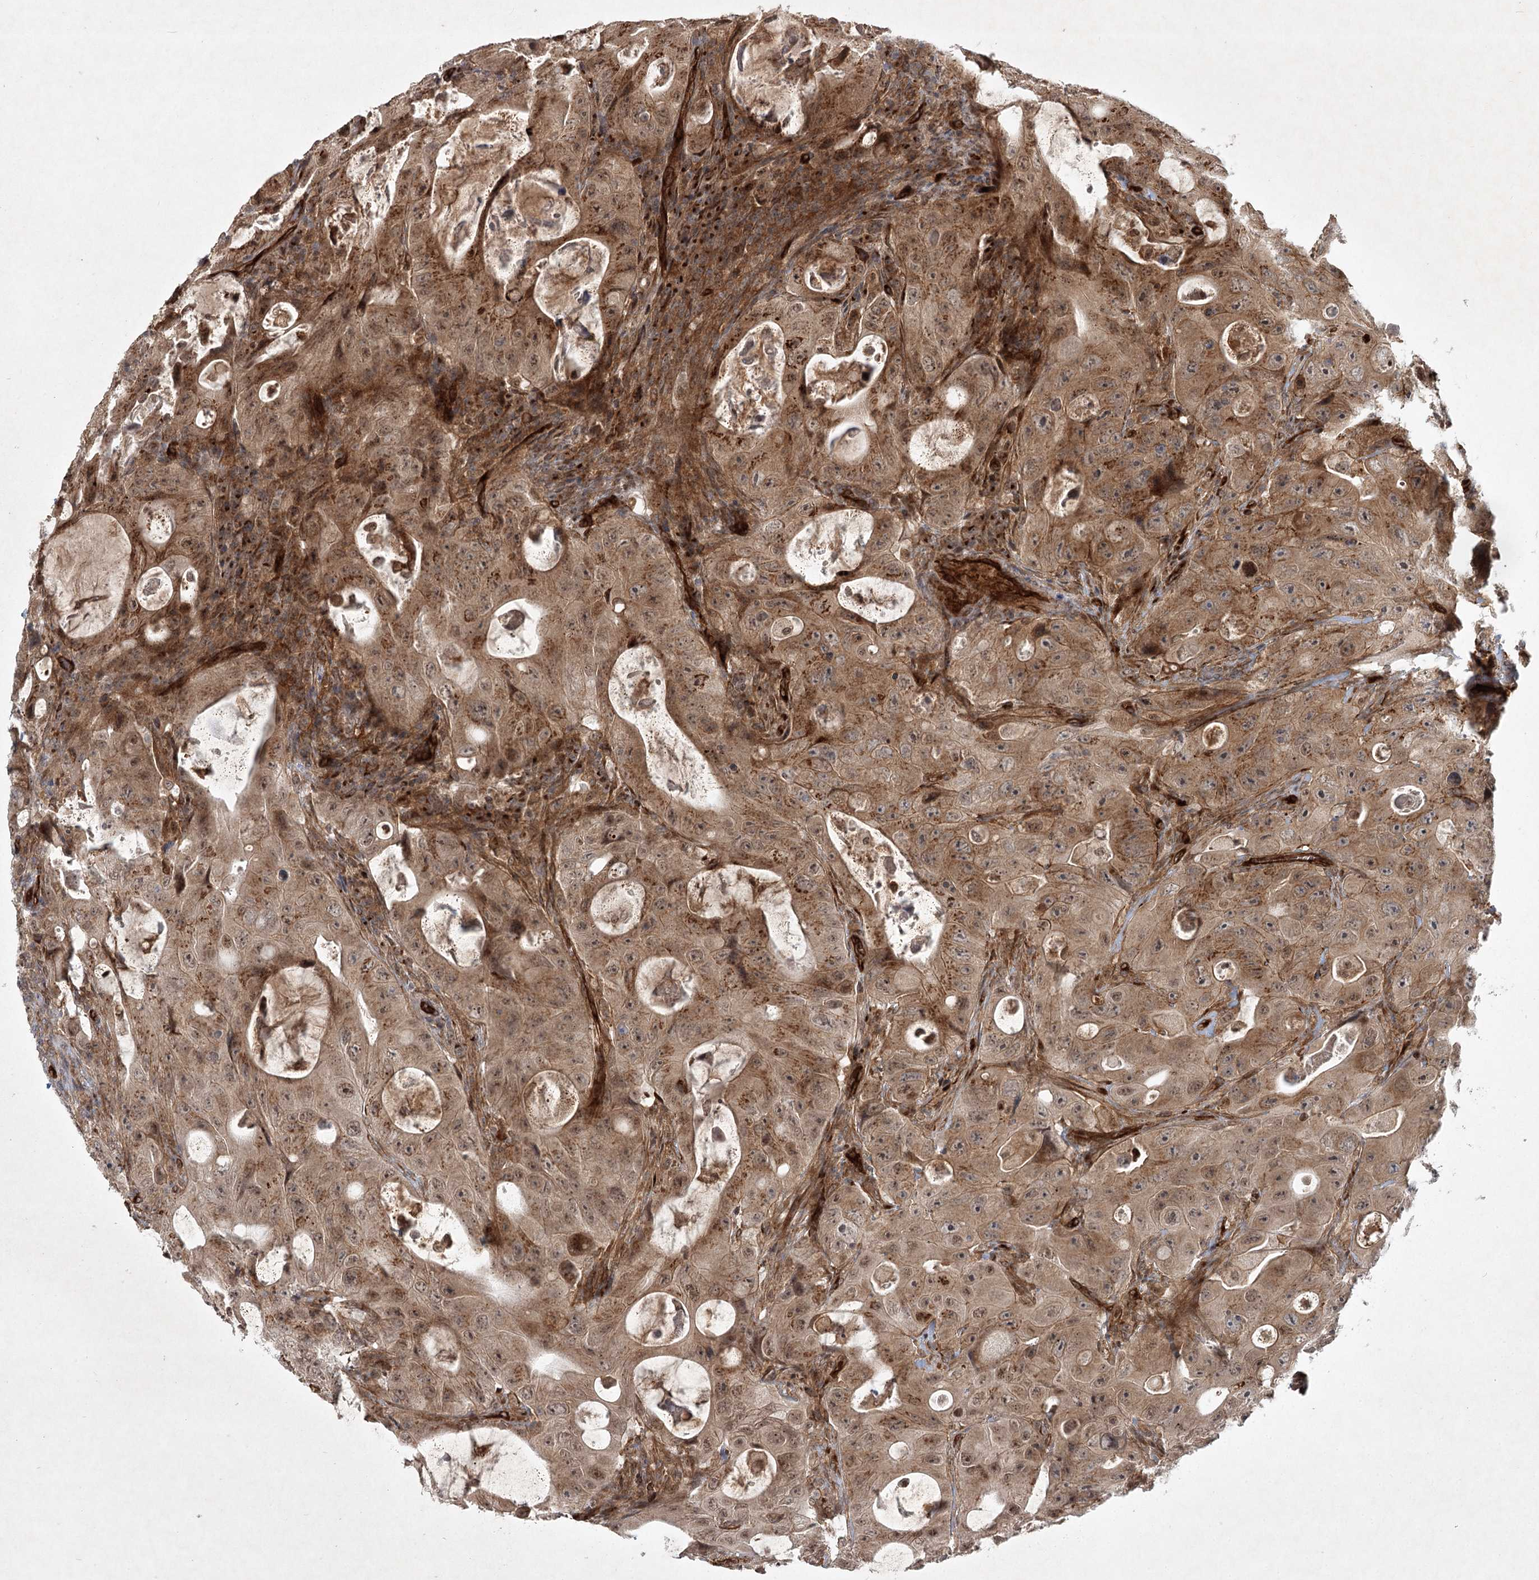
{"staining": {"intensity": "moderate", "quantity": ">75%", "location": "cytoplasmic/membranous,nuclear"}, "tissue": "colorectal cancer", "cell_type": "Tumor cells", "image_type": "cancer", "snomed": [{"axis": "morphology", "description": "Adenocarcinoma, NOS"}, {"axis": "topography", "description": "Colon"}], "caption": "Protein staining by immunohistochemistry displays moderate cytoplasmic/membranous and nuclear positivity in about >75% of tumor cells in colorectal cancer.", "gene": "ARHGAP31", "patient": {"sex": "female", "age": 46}}